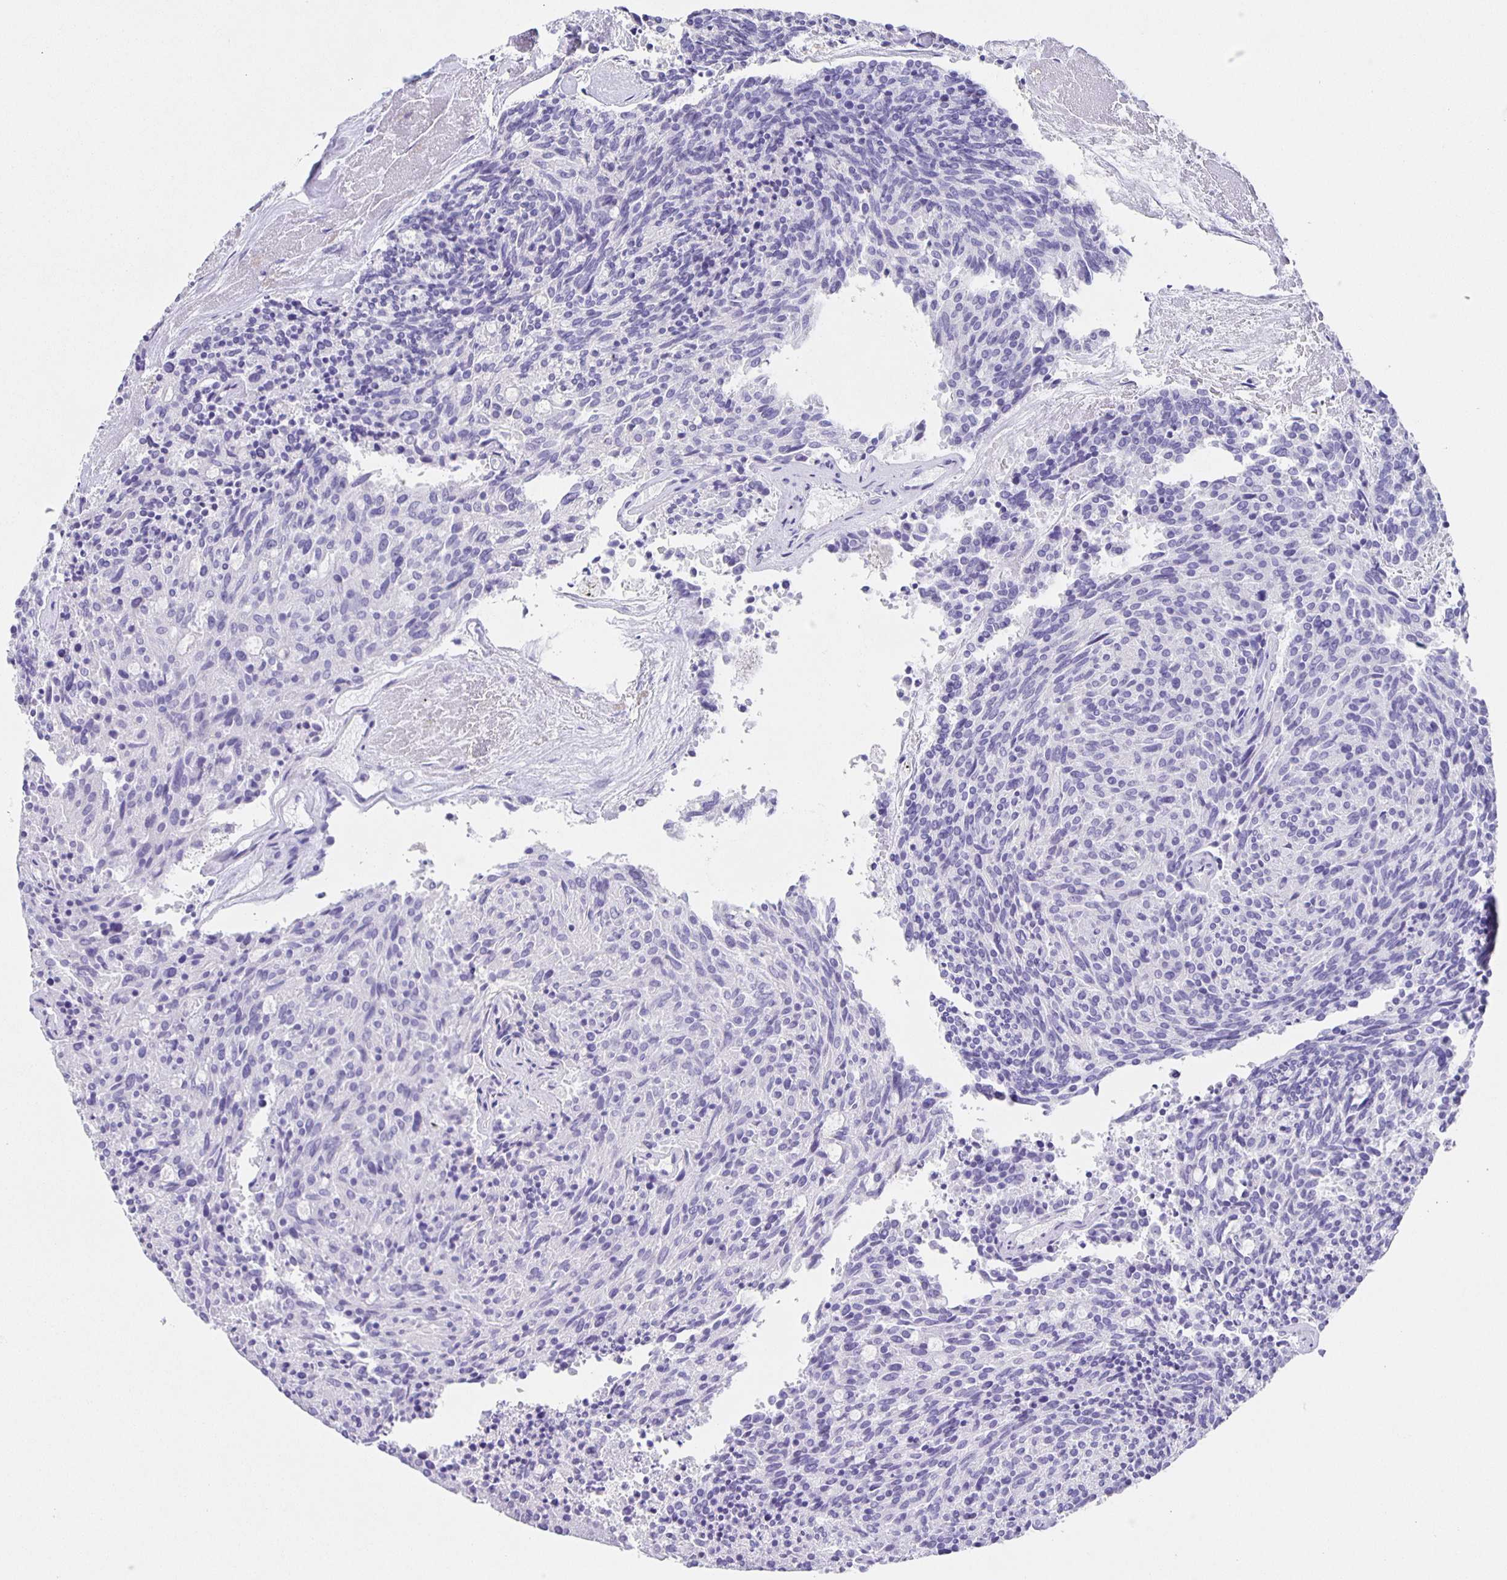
{"staining": {"intensity": "negative", "quantity": "none", "location": "none"}, "tissue": "carcinoid", "cell_type": "Tumor cells", "image_type": "cancer", "snomed": [{"axis": "morphology", "description": "Carcinoid, malignant, NOS"}, {"axis": "topography", "description": "Pancreas"}], "caption": "Tumor cells are negative for protein expression in human carcinoid.", "gene": "GUCA2A", "patient": {"sex": "female", "age": 54}}